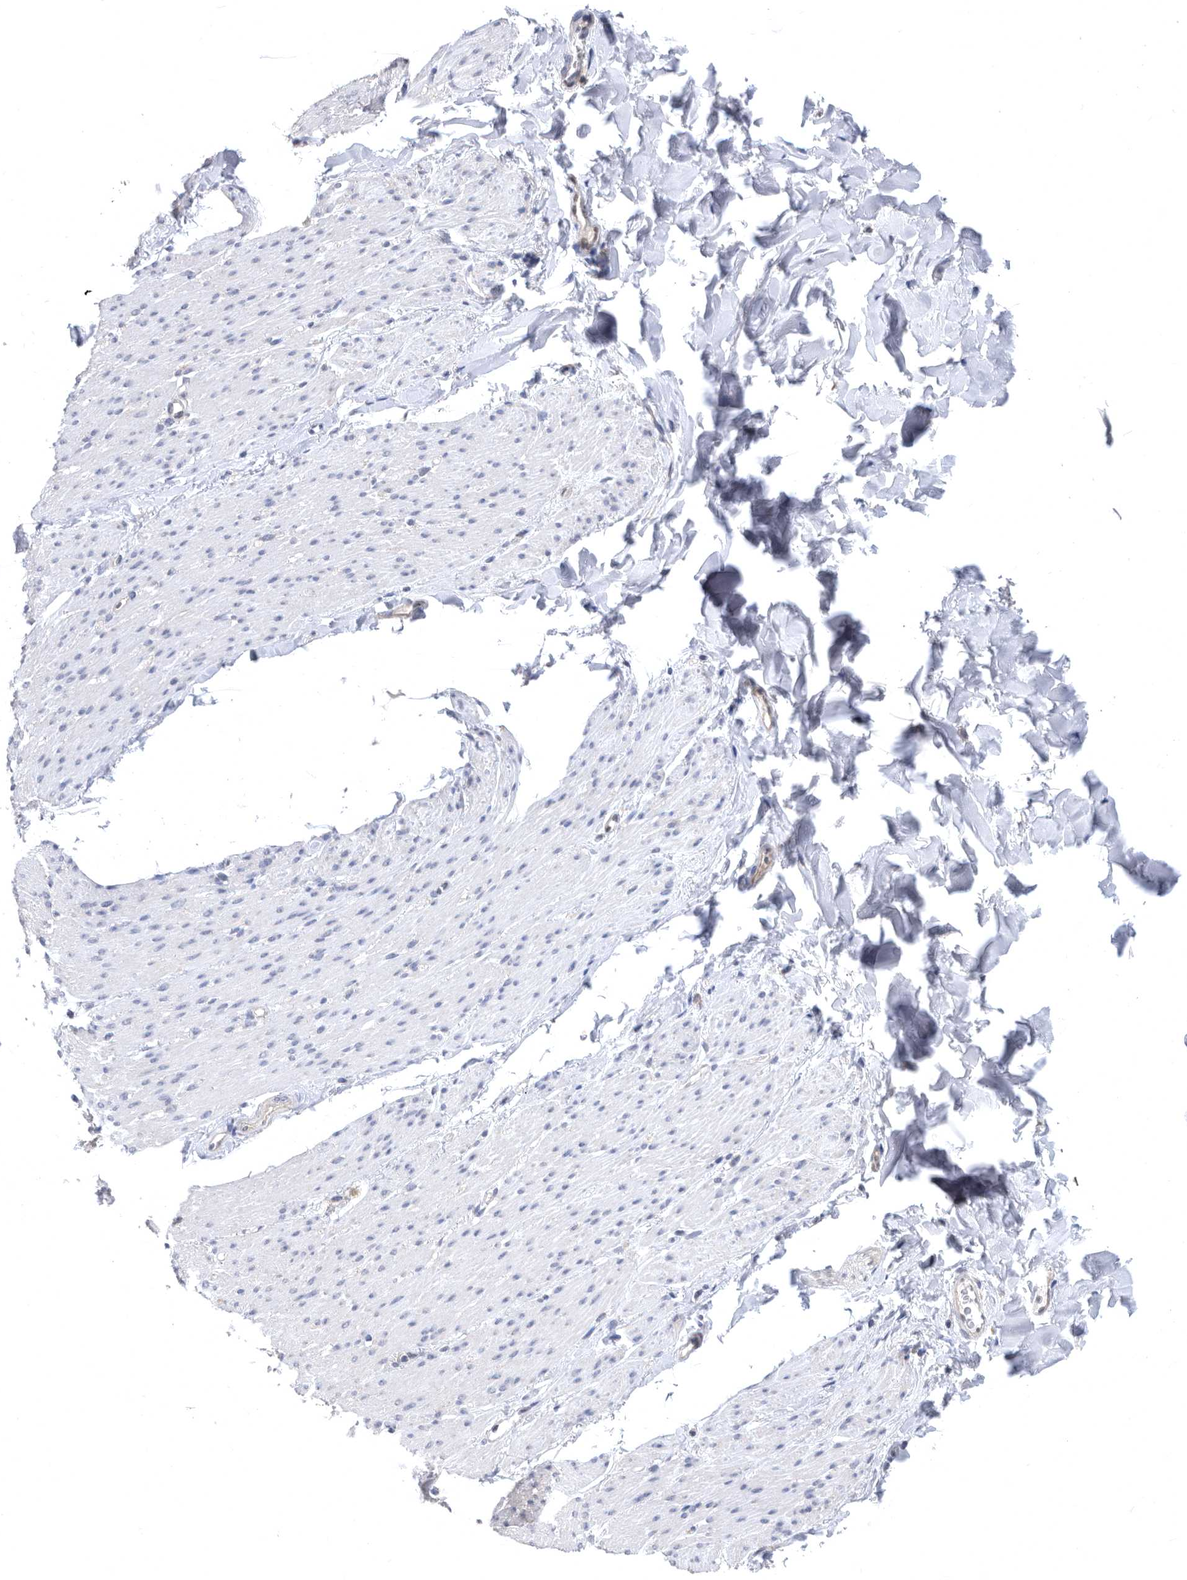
{"staining": {"intensity": "negative", "quantity": "none", "location": "none"}, "tissue": "smooth muscle", "cell_type": "Smooth muscle cells", "image_type": "normal", "snomed": [{"axis": "morphology", "description": "Normal tissue, NOS"}, {"axis": "topography", "description": "Colon"}, {"axis": "topography", "description": "Peripheral nerve tissue"}], "caption": "Human smooth muscle stained for a protein using immunohistochemistry demonstrates no expression in smooth muscle cells.", "gene": "CCT4", "patient": {"sex": "female", "age": 61}}